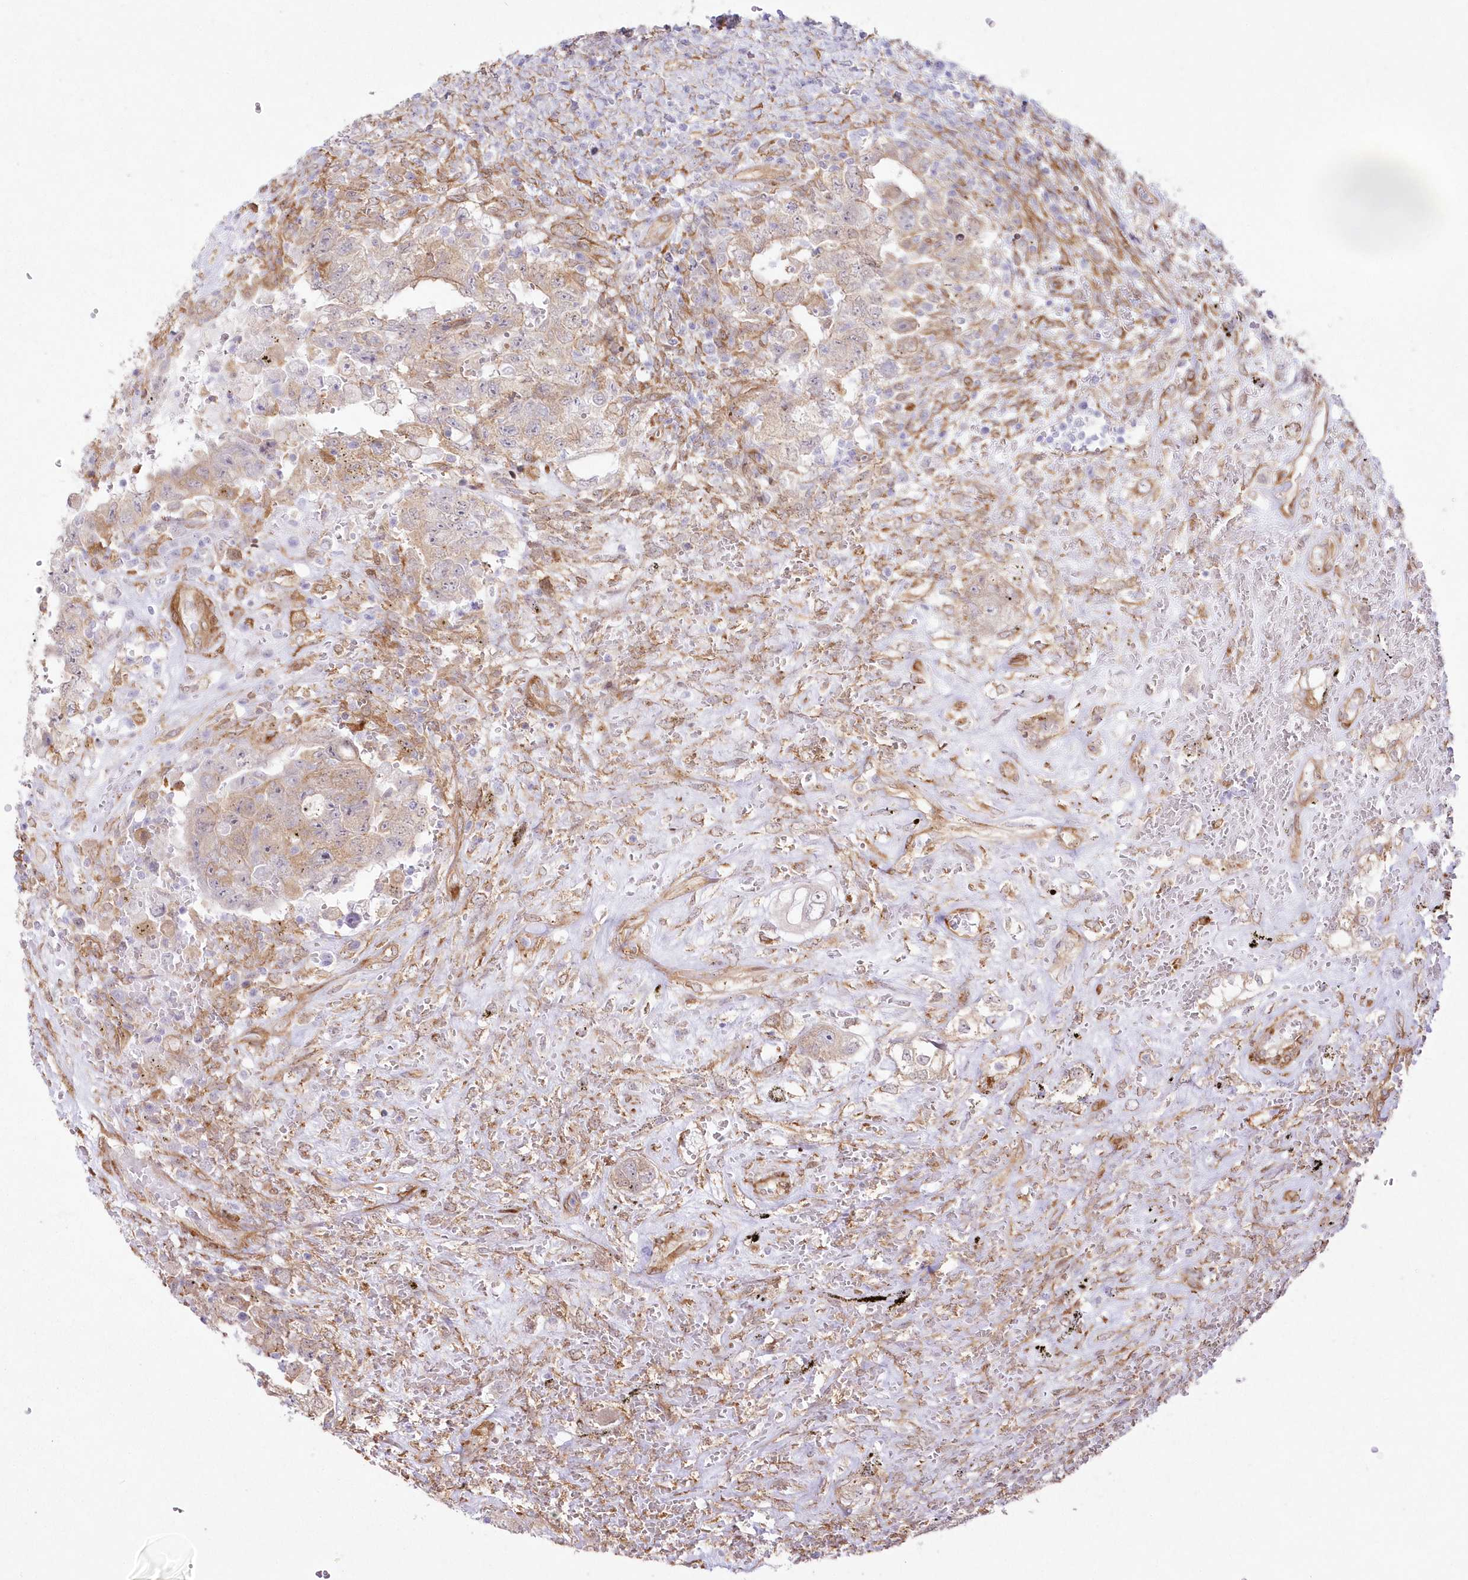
{"staining": {"intensity": "weak", "quantity": ">75%", "location": "cytoplasmic/membranous"}, "tissue": "testis cancer", "cell_type": "Tumor cells", "image_type": "cancer", "snomed": [{"axis": "morphology", "description": "Carcinoma, Embryonal, NOS"}, {"axis": "topography", "description": "Testis"}], "caption": "Protein expression analysis of human testis cancer reveals weak cytoplasmic/membranous expression in approximately >75% of tumor cells.", "gene": "SH3PXD2B", "patient": {"sex": "male", "age": 26}}